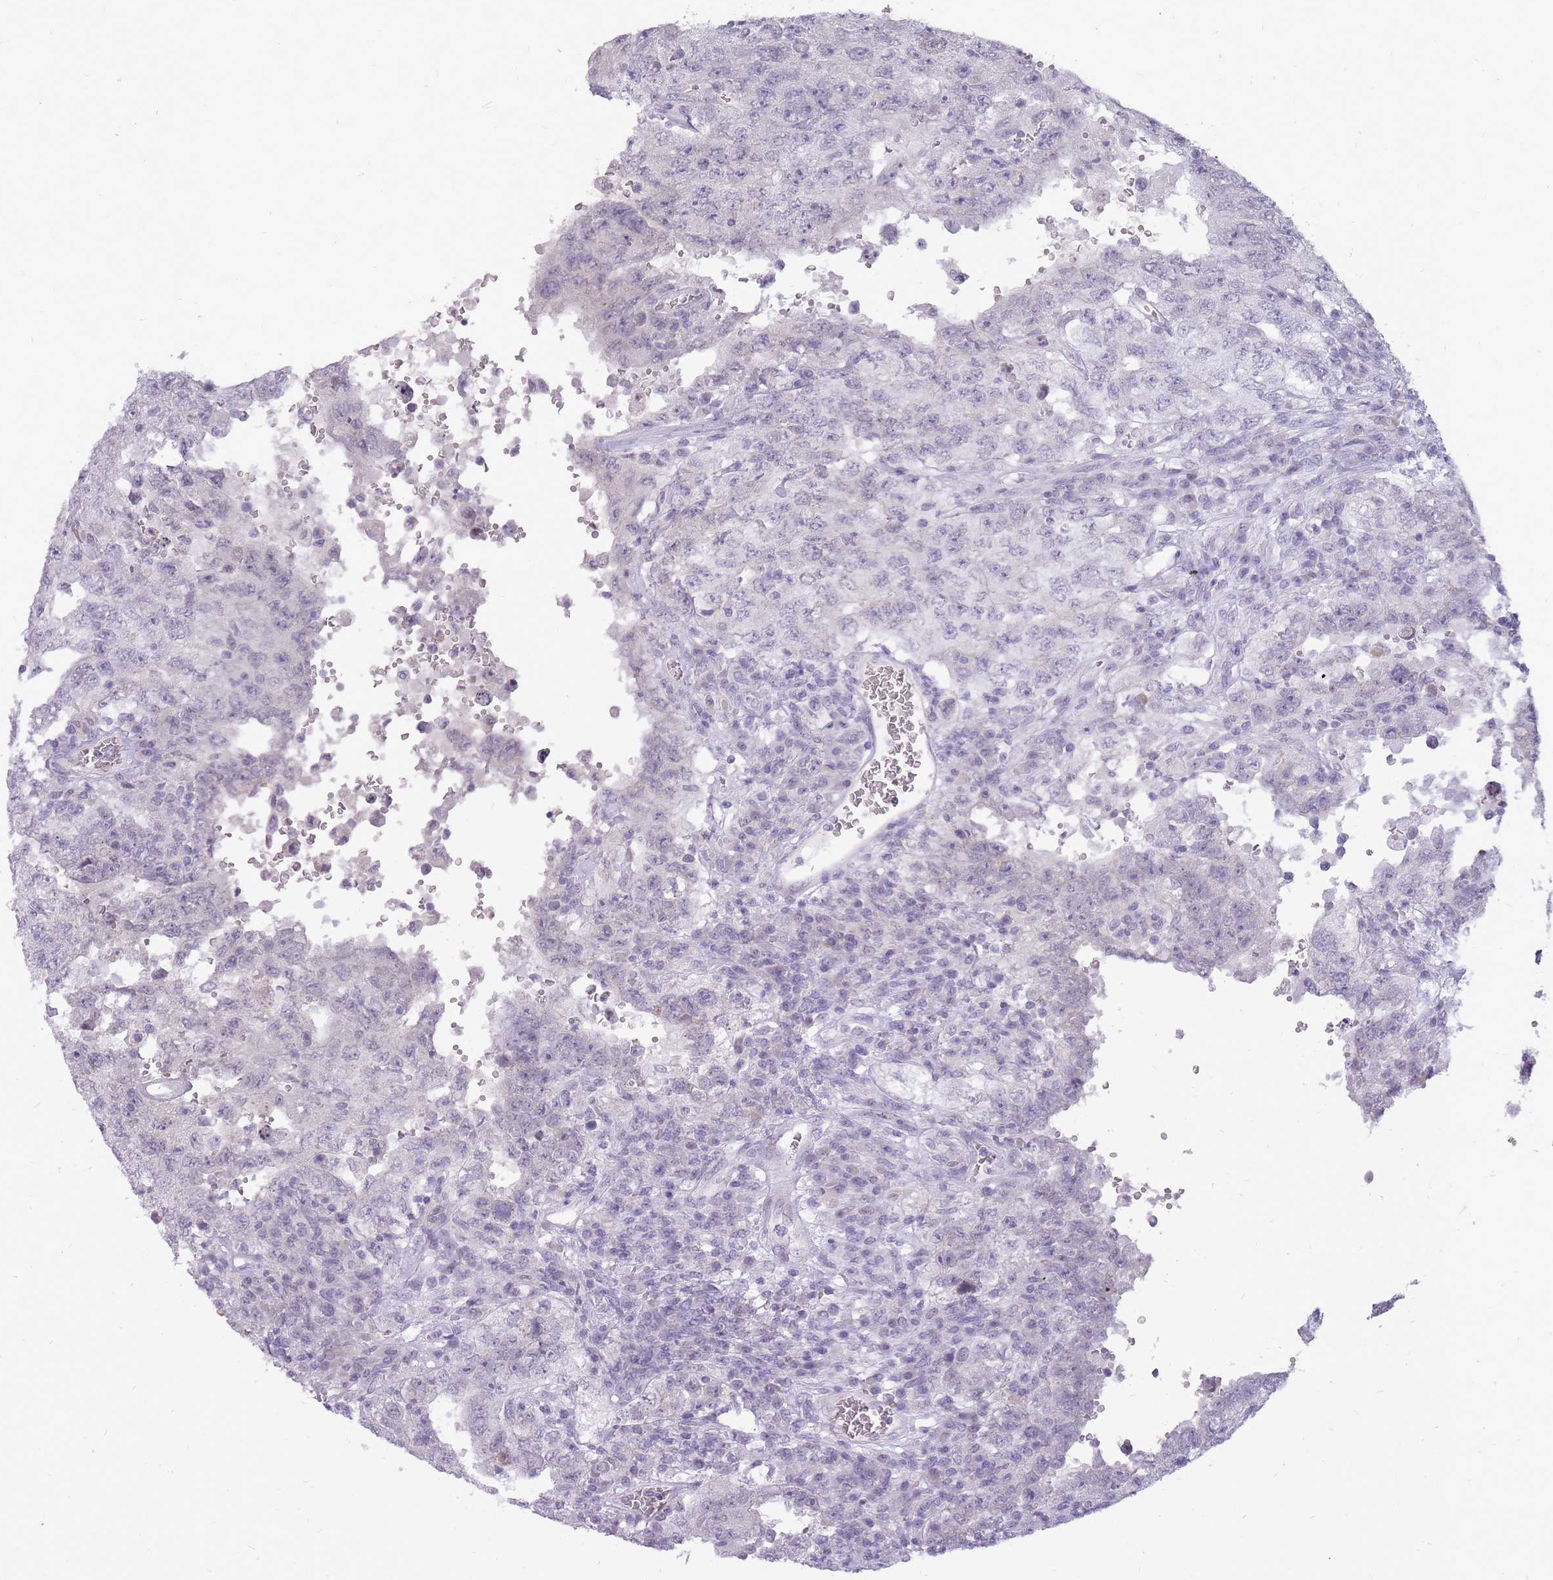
{"staining": {"intensity": "negative", "quantity": "none", "location": "none"}, "tissue": "testis cancer", "cell_type": "Tumor cells", "image_type": "cancer", "snomed": [{"axis": "morphology", "description": "Carcinoma, Embryonal, NOS"}, {"axis": "topography", "description": "Testis"}], "caption": "IHC micrograph of human testis embryonal carcinoma stained for a protein (brown), which demonstrates no expression in tumor cells.", "gene": "POMZP3", "patient": {"sex": "male", "age": 26}}